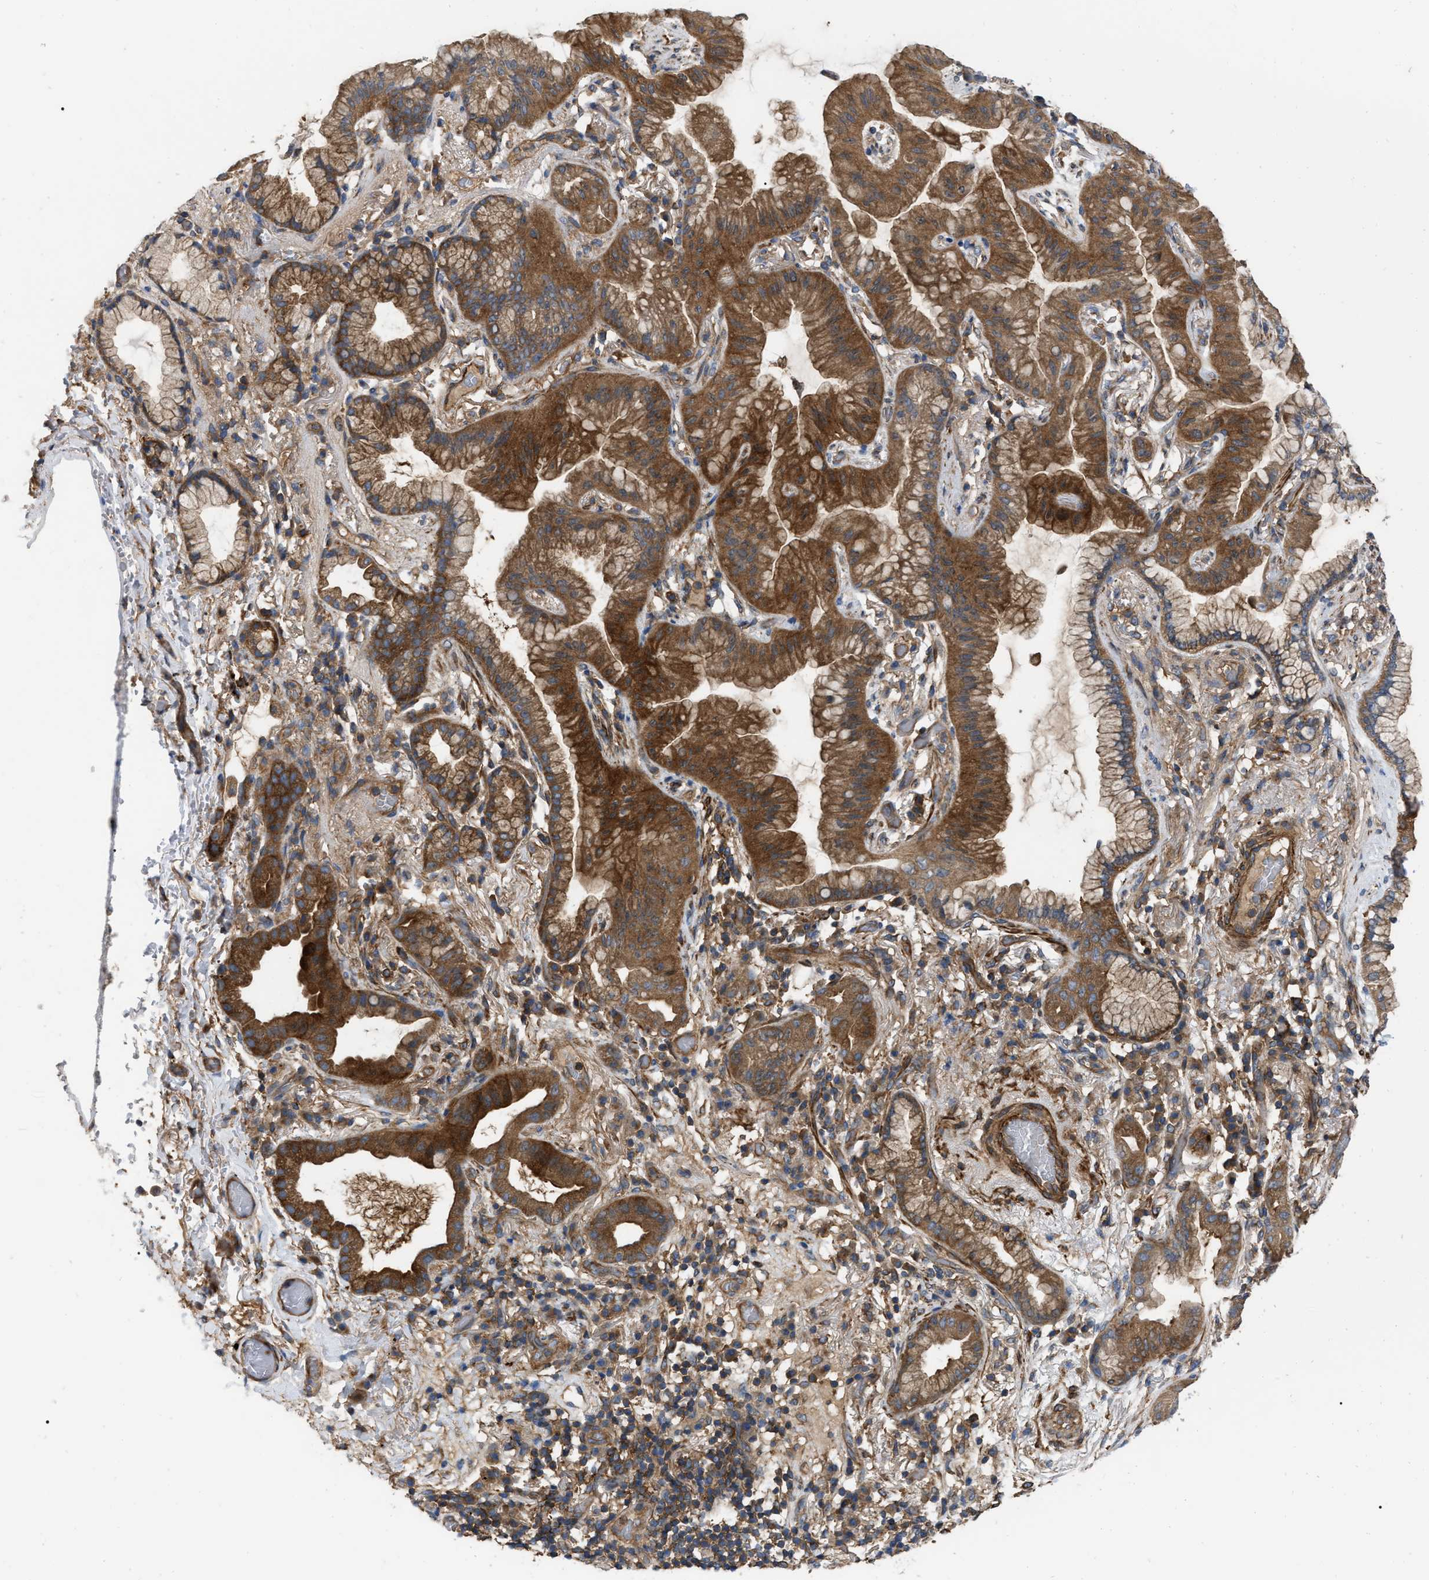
{"staining": {"intensity": "strong", "quantity": ">75%", "location": "cytoplasmic/membranous"}, "tissue": "lung cancer", "cell_type": "Tumor cells", "image_type": "cancer", "snomed": [{"axis": "morphology", "description": "Normal tissue, NOS"}, {"axis": "morphology", "description": "Adenocarcinoma, NOS"}, {"axis": "topography", "description": "Bronchus"}, {"axis": "topography", "description": "Lung"}], "caption": "The micrograph displays a brown stain indicating the presence of a protein in the cytoplasmic/membranous of tumor cells in lung cancer (adenocarcinoma). The staining was performed using DAB (3,3'-diaminobenzidine) to visualize the protein expression in brown, while the nuclei were stained in blue with hematoxylin (Magnification: 20x).", "gene": "RABEP1", "patient": {"sex": "female", "age": 70}}